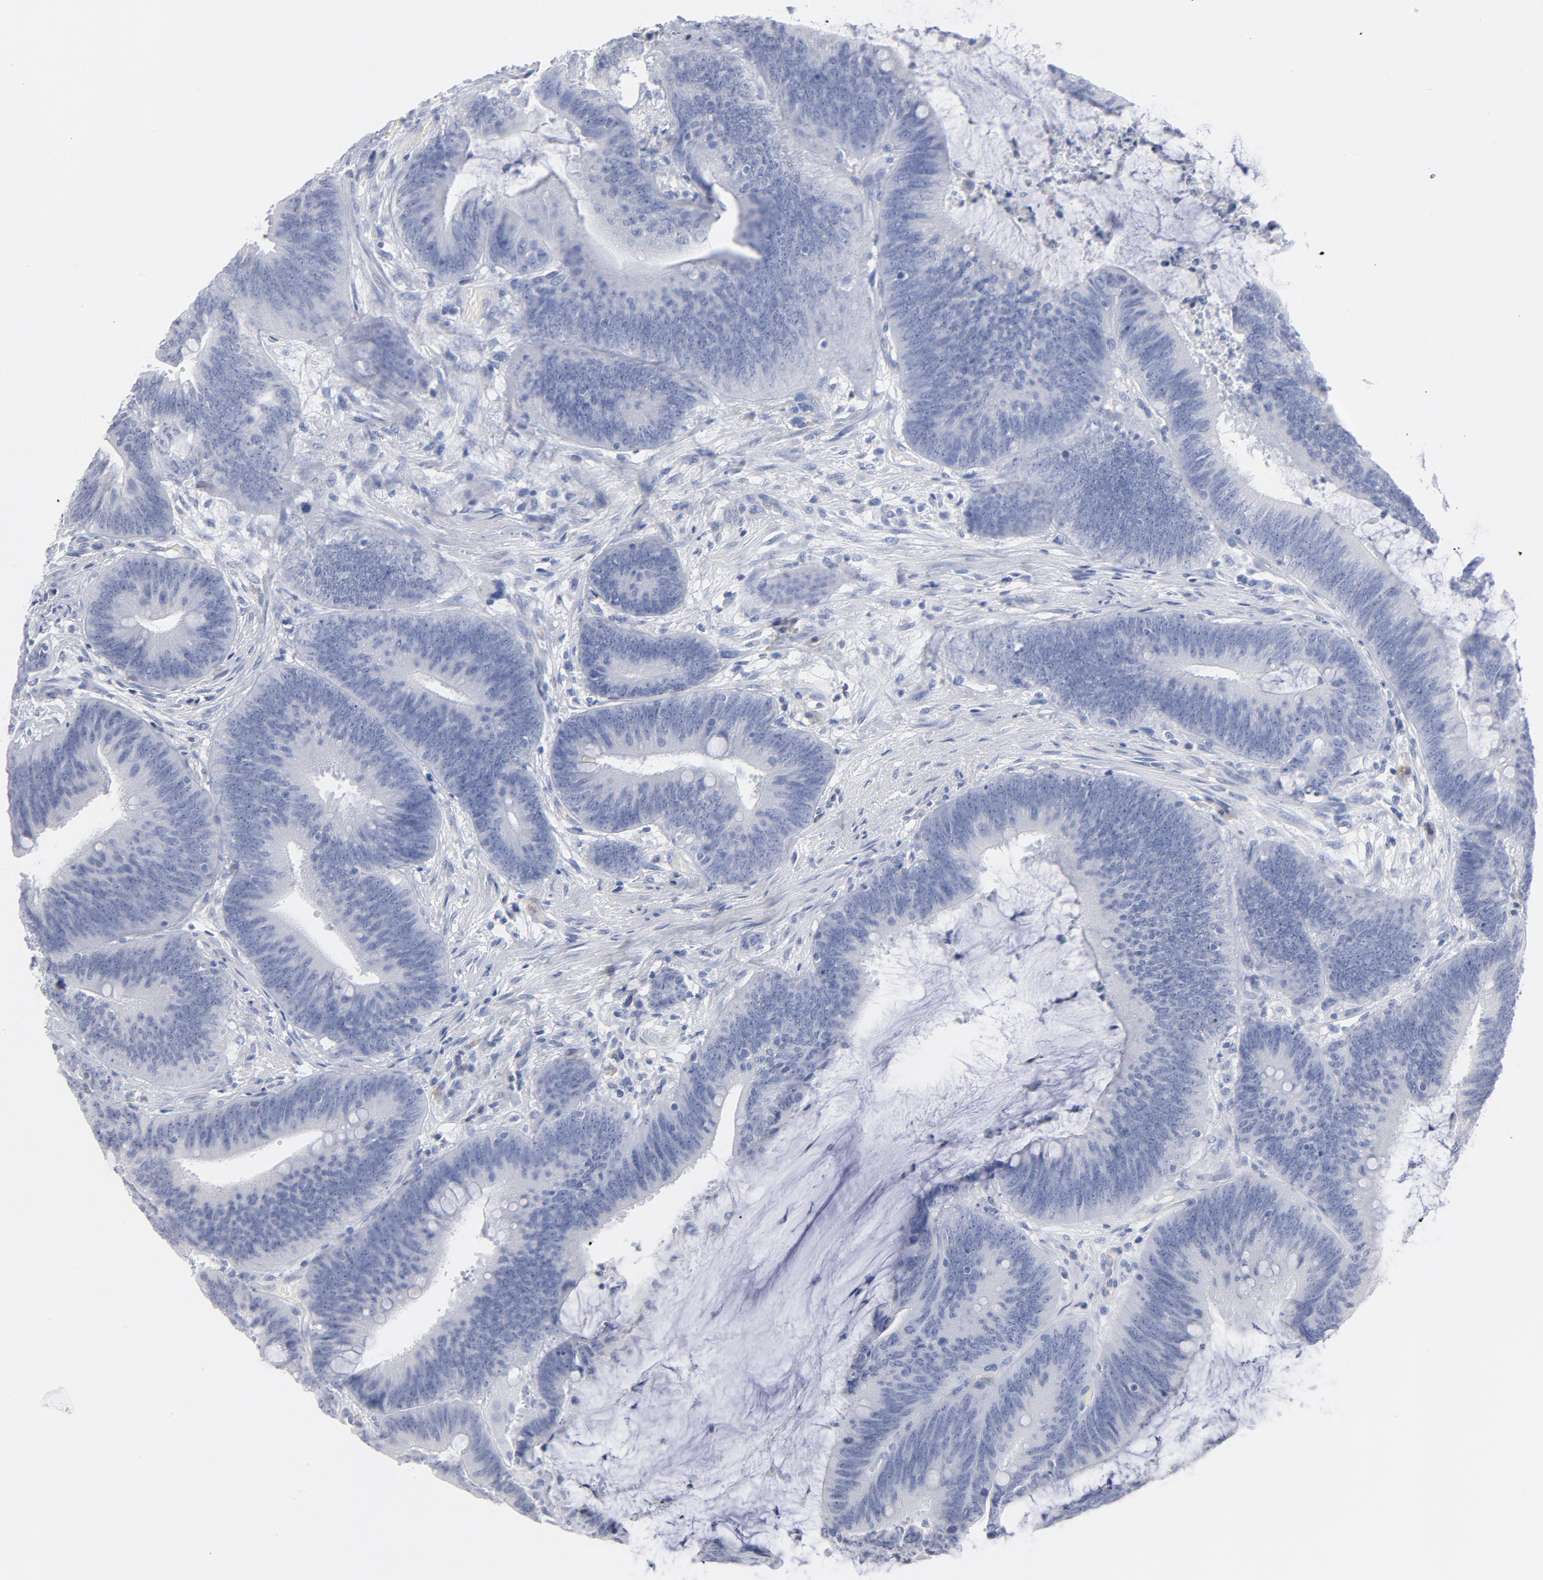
{"staining": {"intensity": "negative", "quantity": "none", "location": "none"}, "tissue": "colorectal cancer", "cell_type": "Tumor cells", "image_type": "cancer", "snomed": [{"axis": "morphology", "description": "Adenocarcinoma, NOS"}, {"axis": "topography", "description": "Rectum"}], "caption": "Immunohistochemistry (IHC) micrograph of colorectal adenocarcinoma stained for a protein (brown), which demonstrates no staining in tumor cells.", "gene": "P2RY8", "patient": {"sex": "female", "age": 66}}